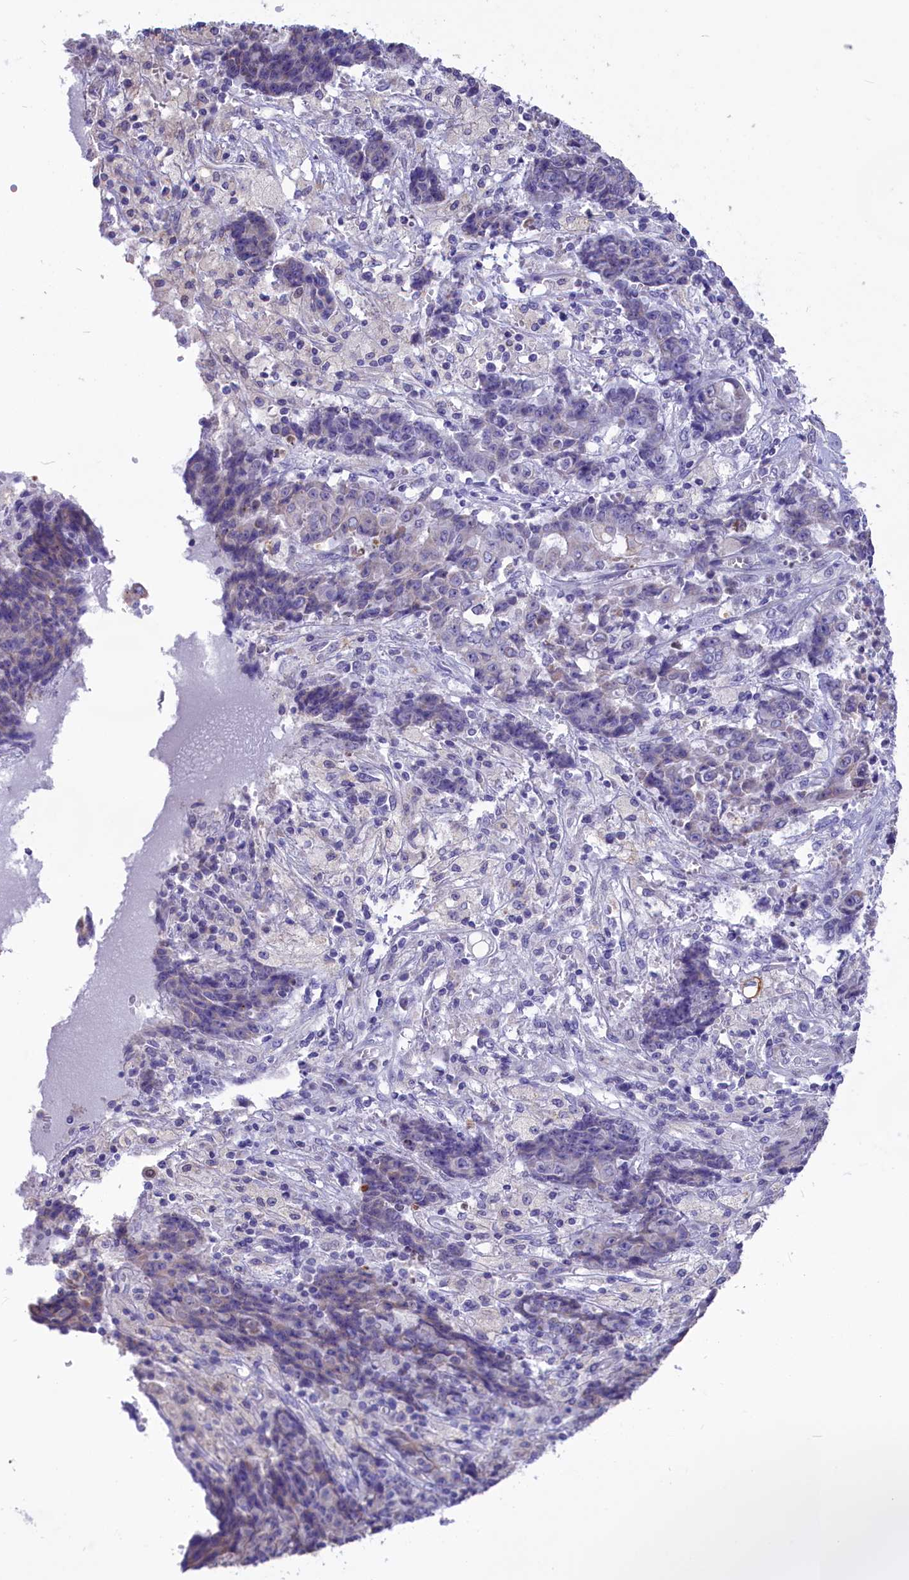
{"staining": {"intensity": "negative", "quantity": "none", "location": "none"}, "tissue": "ovarian cancer", "cell_type": "Tumor cells", "image_type": "cancer", "snomed": [{"axis": "morphology", "description": "Carcinoma, endometroid"}, {"axis": "topography", "description": "Ovary"}], "caption": "Ovarian endometroid carcinoma was stained to show a protein in brown. There is no significant staining in tumor cells.", "gene": "CYP2U1", "patient": {"sex": "female", "age": 42}}